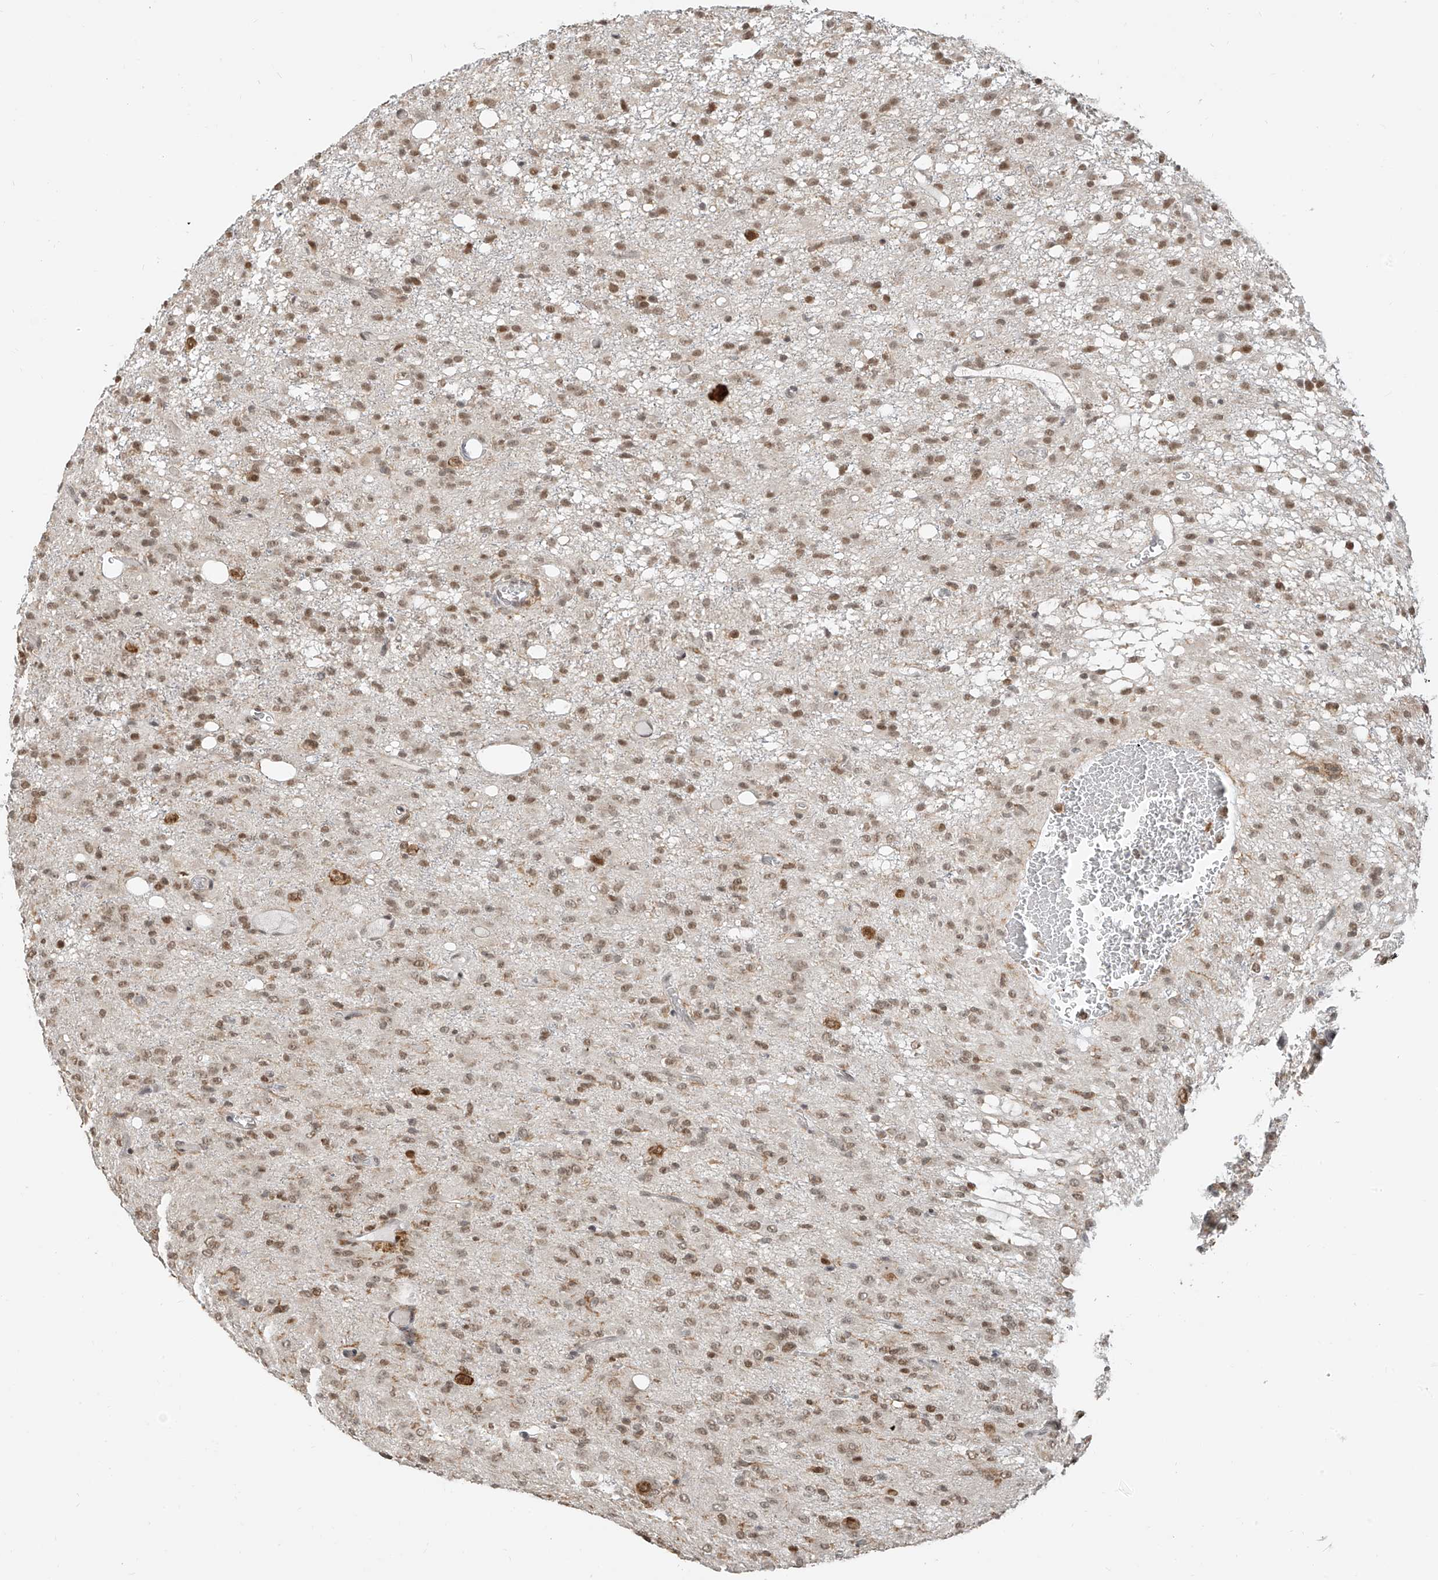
{"staining": {"intensity": "moderate", "quantity": ">75%", "location": "nuclear"}, "tissue": "glioma", "cell_type": "Tumor cells", "image_type": "cancer", "snomed": [{"axis": "morphology", "description": "Glioma, malignant, High grade"}, {"axis": "topography", "description": "Brain"}], "caption": "Glioma was stained to show a protein in brown. There is medium levels of moderate nuclear expression in approximately >75% of tumor cells.", "gene": "ZMYM2", "patient": {"sex": "female", "age": 59}}